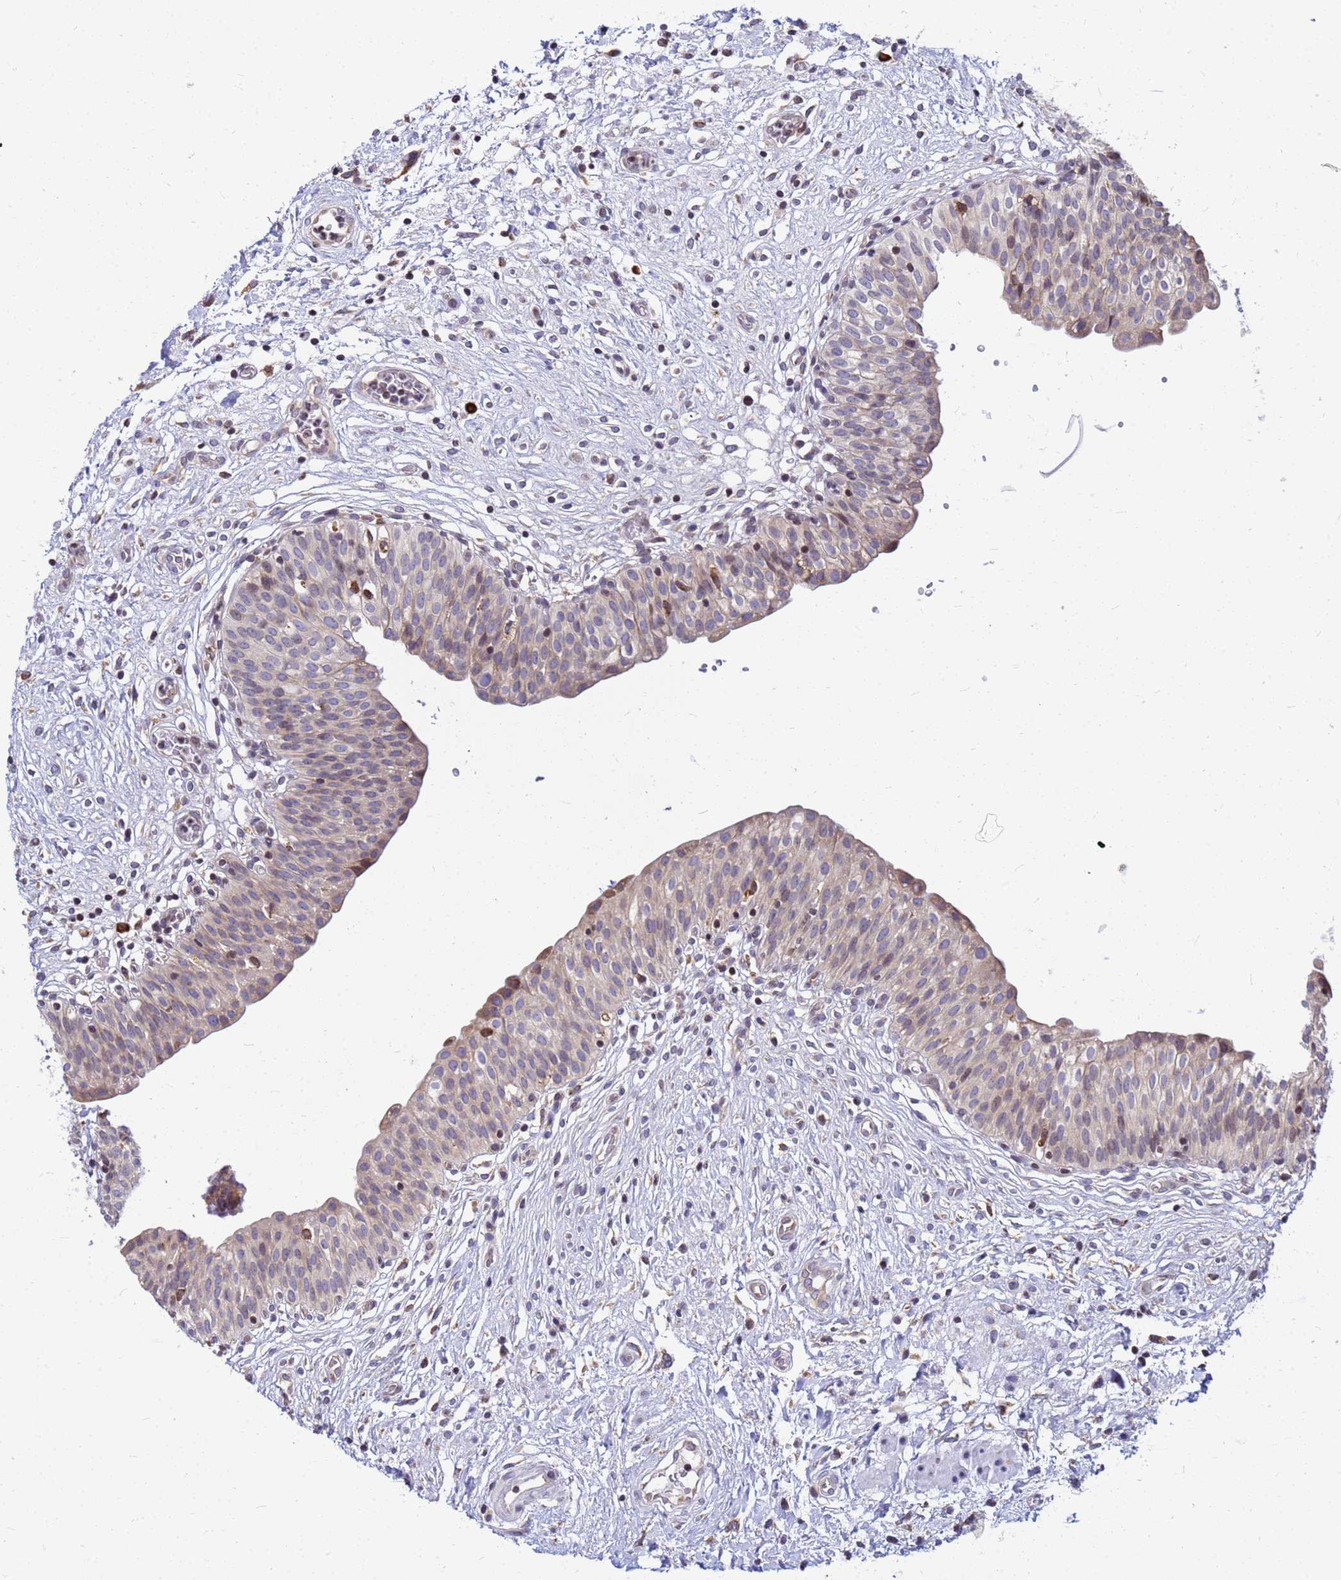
{"staining": {"intensity": "moderate", "quantity": "25%-75%", "location": "cytoplasmic/membranous"}, "tissue": "urinary bladder", "cell_type": "Urothelial cells", "image_type": "normal", "snomed": [{"axis": "morphology", "description": "Normal tissue, NOS"}, {"axis": "topography", "description": "Urinary bladder"}], "caption": "An immunohistochemistry (IHC) image of normal tissue is shown. Protein staining in brown highlights moderate cytoplasmic/membranous positivity in urinary bladder within urothelial cells.", "gene": "SSR4", "patient": {"sex": "male", "age": 55}}